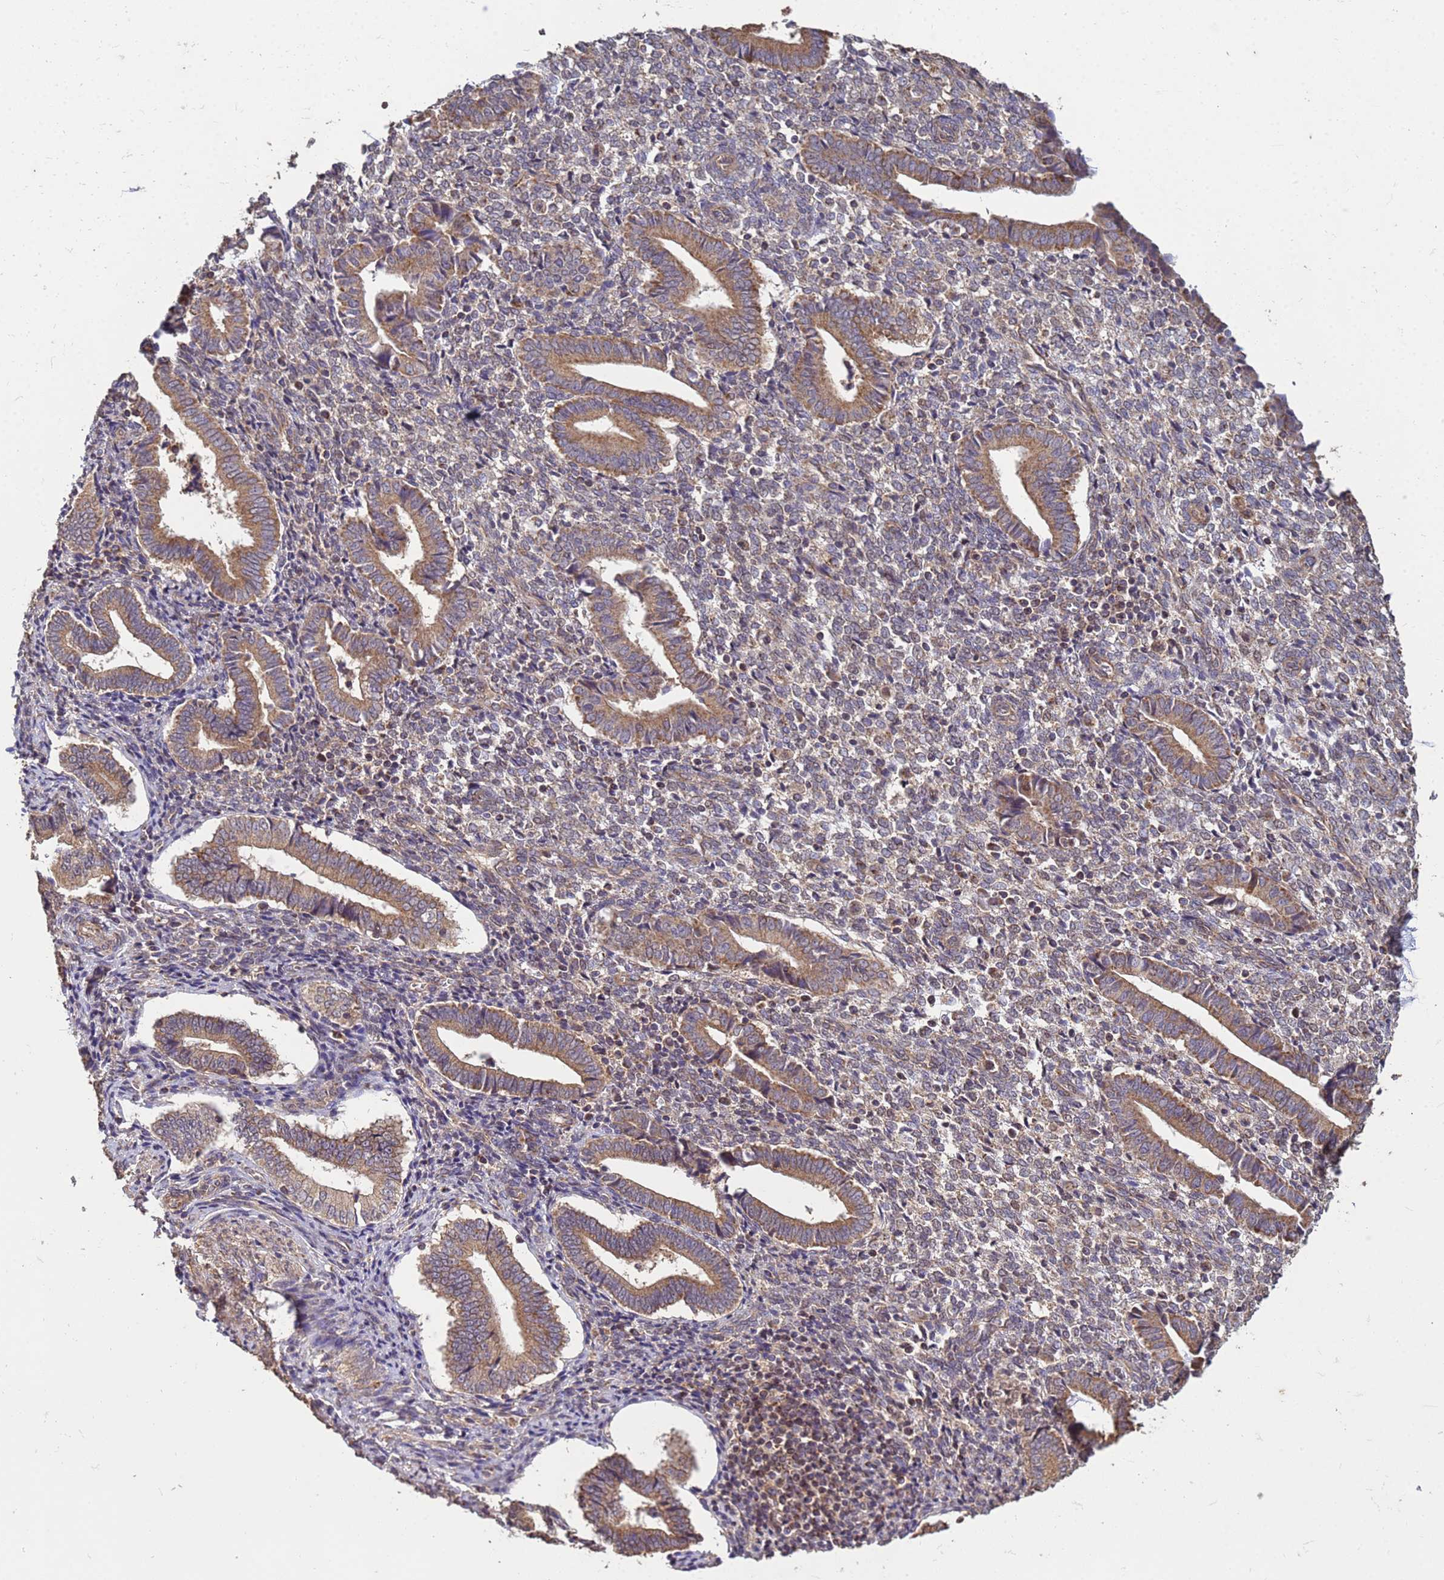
{"staining": {"intensity": "weak", "quantity": ">75%", "location": "cytoplasmic/membranous"}, "tissue": "endometrium", "cell_type": "Cells in endometrial stroma", "image_type": "normal", "snomed": [{"axis": "morphology", "description": "Normal tissue, NOS"}, {"axis": "topography", "description": "Other"}, {"axis": "topography", "description": "Endometrium"}], "caption": "Normal endometrium was stained to show a protein in brown. There is low levels of weak cytoplasmic/membranous positivity in approximately >75% of cells in endometrial stroma.", "gene": "P2RX7", "patient": {"sex": "female", "age": 44}}